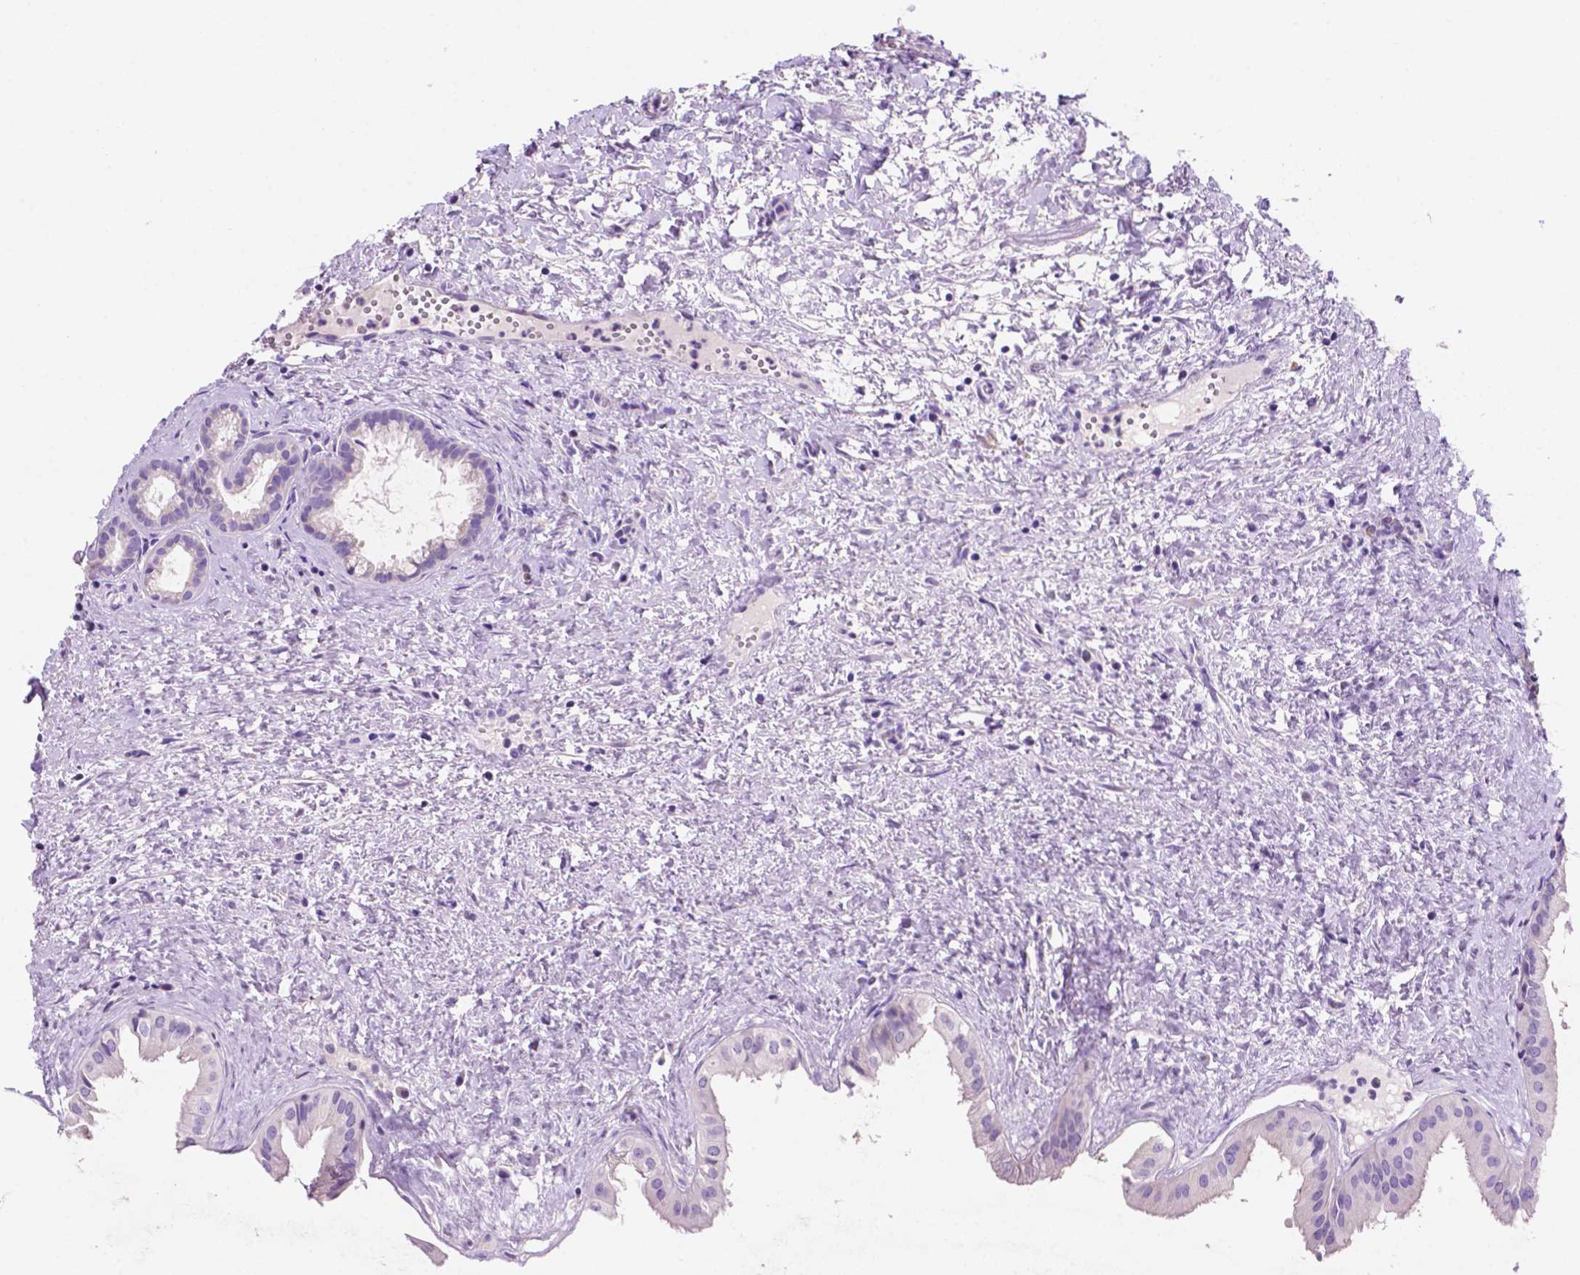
{"staining": {"intensity": "negative", "quantity": "none", "location": "none"}, "tissue": "gallbladder", "cell_type": "Glandular cells", "image_type": "normal", "snomed": [{"axis": "morphology", "description": "Normal tissue, NOS"}, {"axis": "topography", "description": "Gallbladder"}], "caption": "Gallbladder was stained to show a protein in brown. There is no significant positivity in glandular cells. (Immunohistochemistry, brightfield microscopy, high magnification).", "gene": "CEACAM7", "patient": {"sex": "male", "age": 70}}